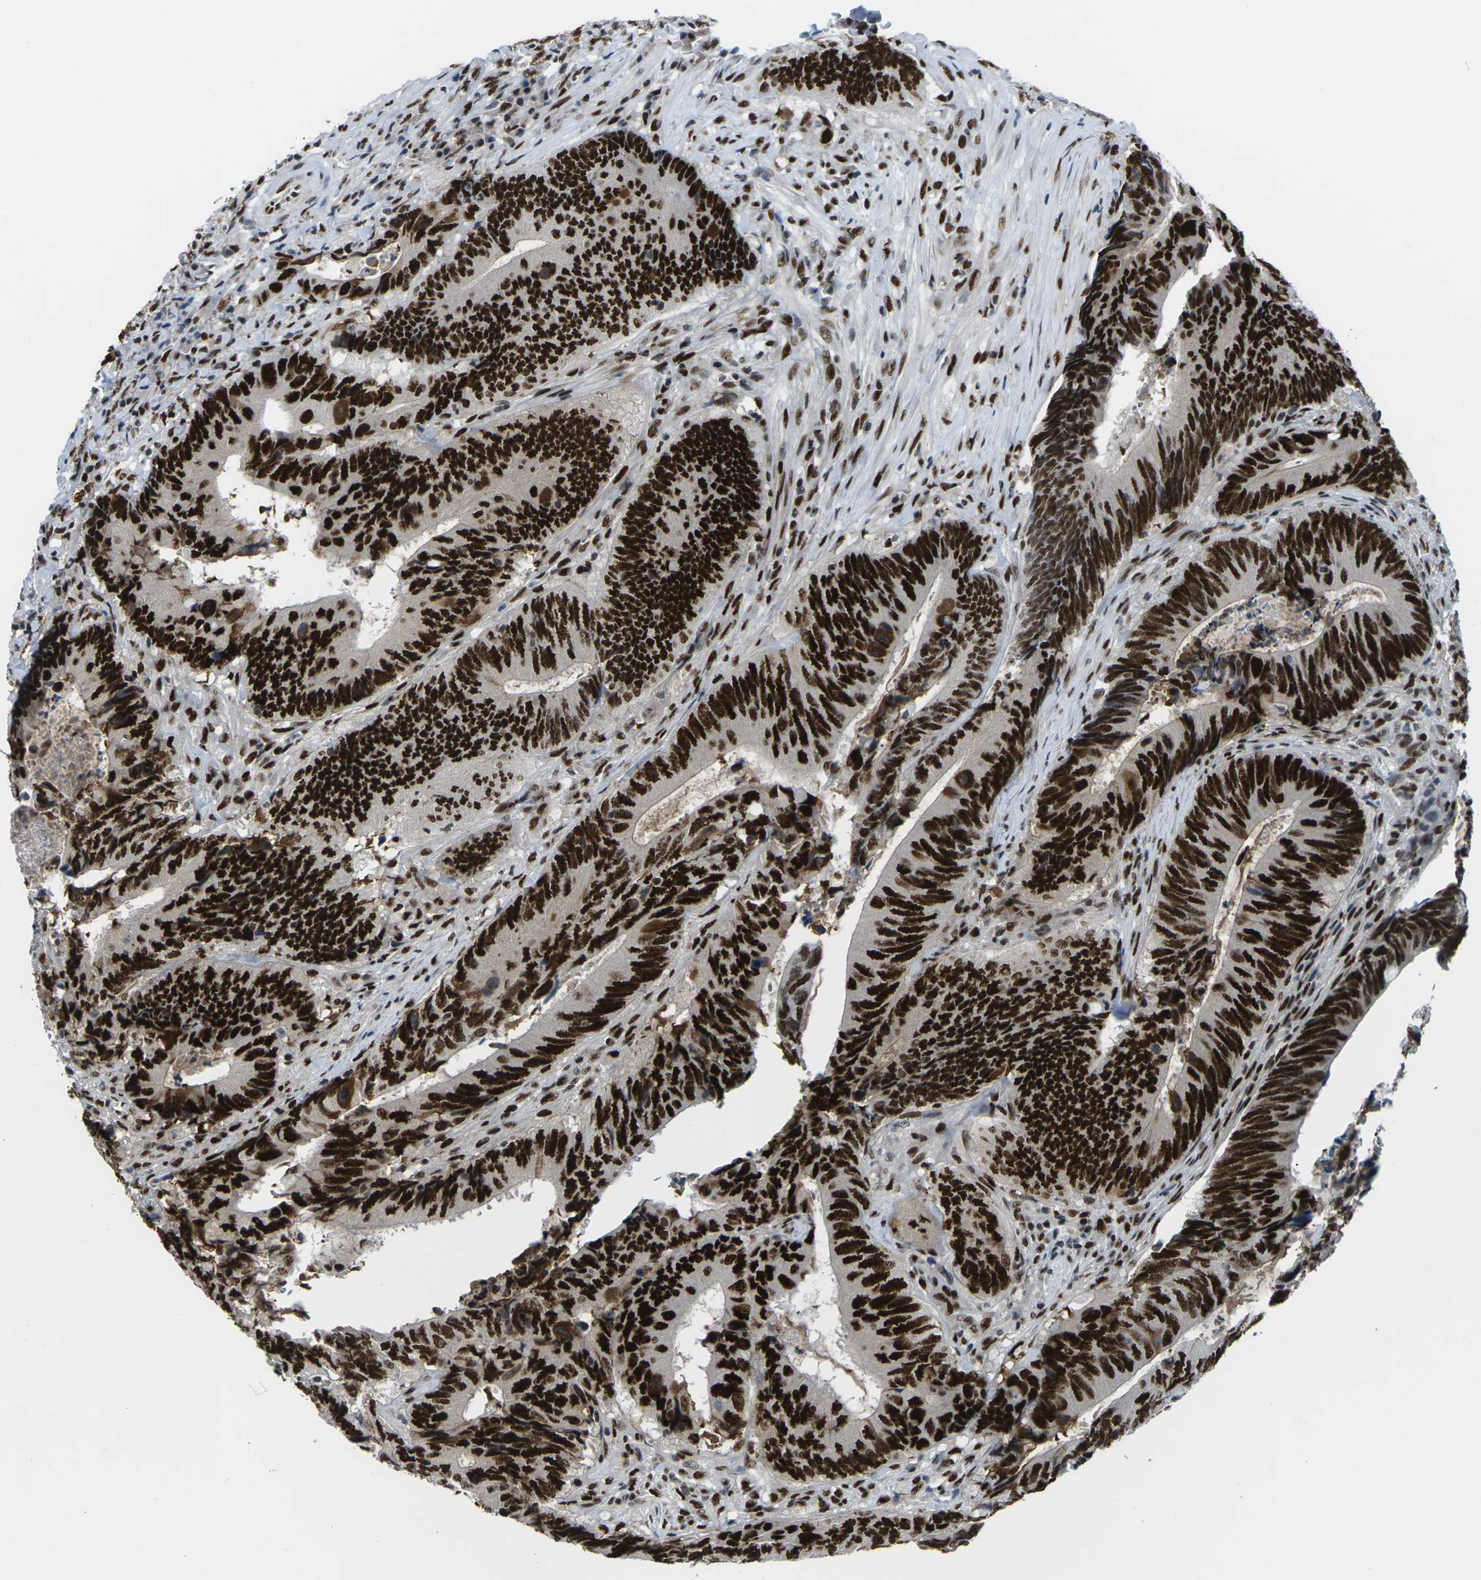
{"staining": {"intensity": "strong", "quantity": ">75%", "location": "nuclear"}, "tissue": "colorectal cancer", "cell_type": "Tumor cells", "image_type": "cancer", "snomed": [{"axis": "morphology", "description": "Normal tissue, NOS"}, {"axis": "morphology", "description": "Adenocarcinoma, NOS"}, {"axis": "topography", "description": "Colon"}], "caption": "The immunohistochemical stain labels strong nuclear positivity in tumor cells of adenocarcinoma (colorectal) tissue.", "gene": "PSME3", "patient": {"sex": "male", "age": 56}}